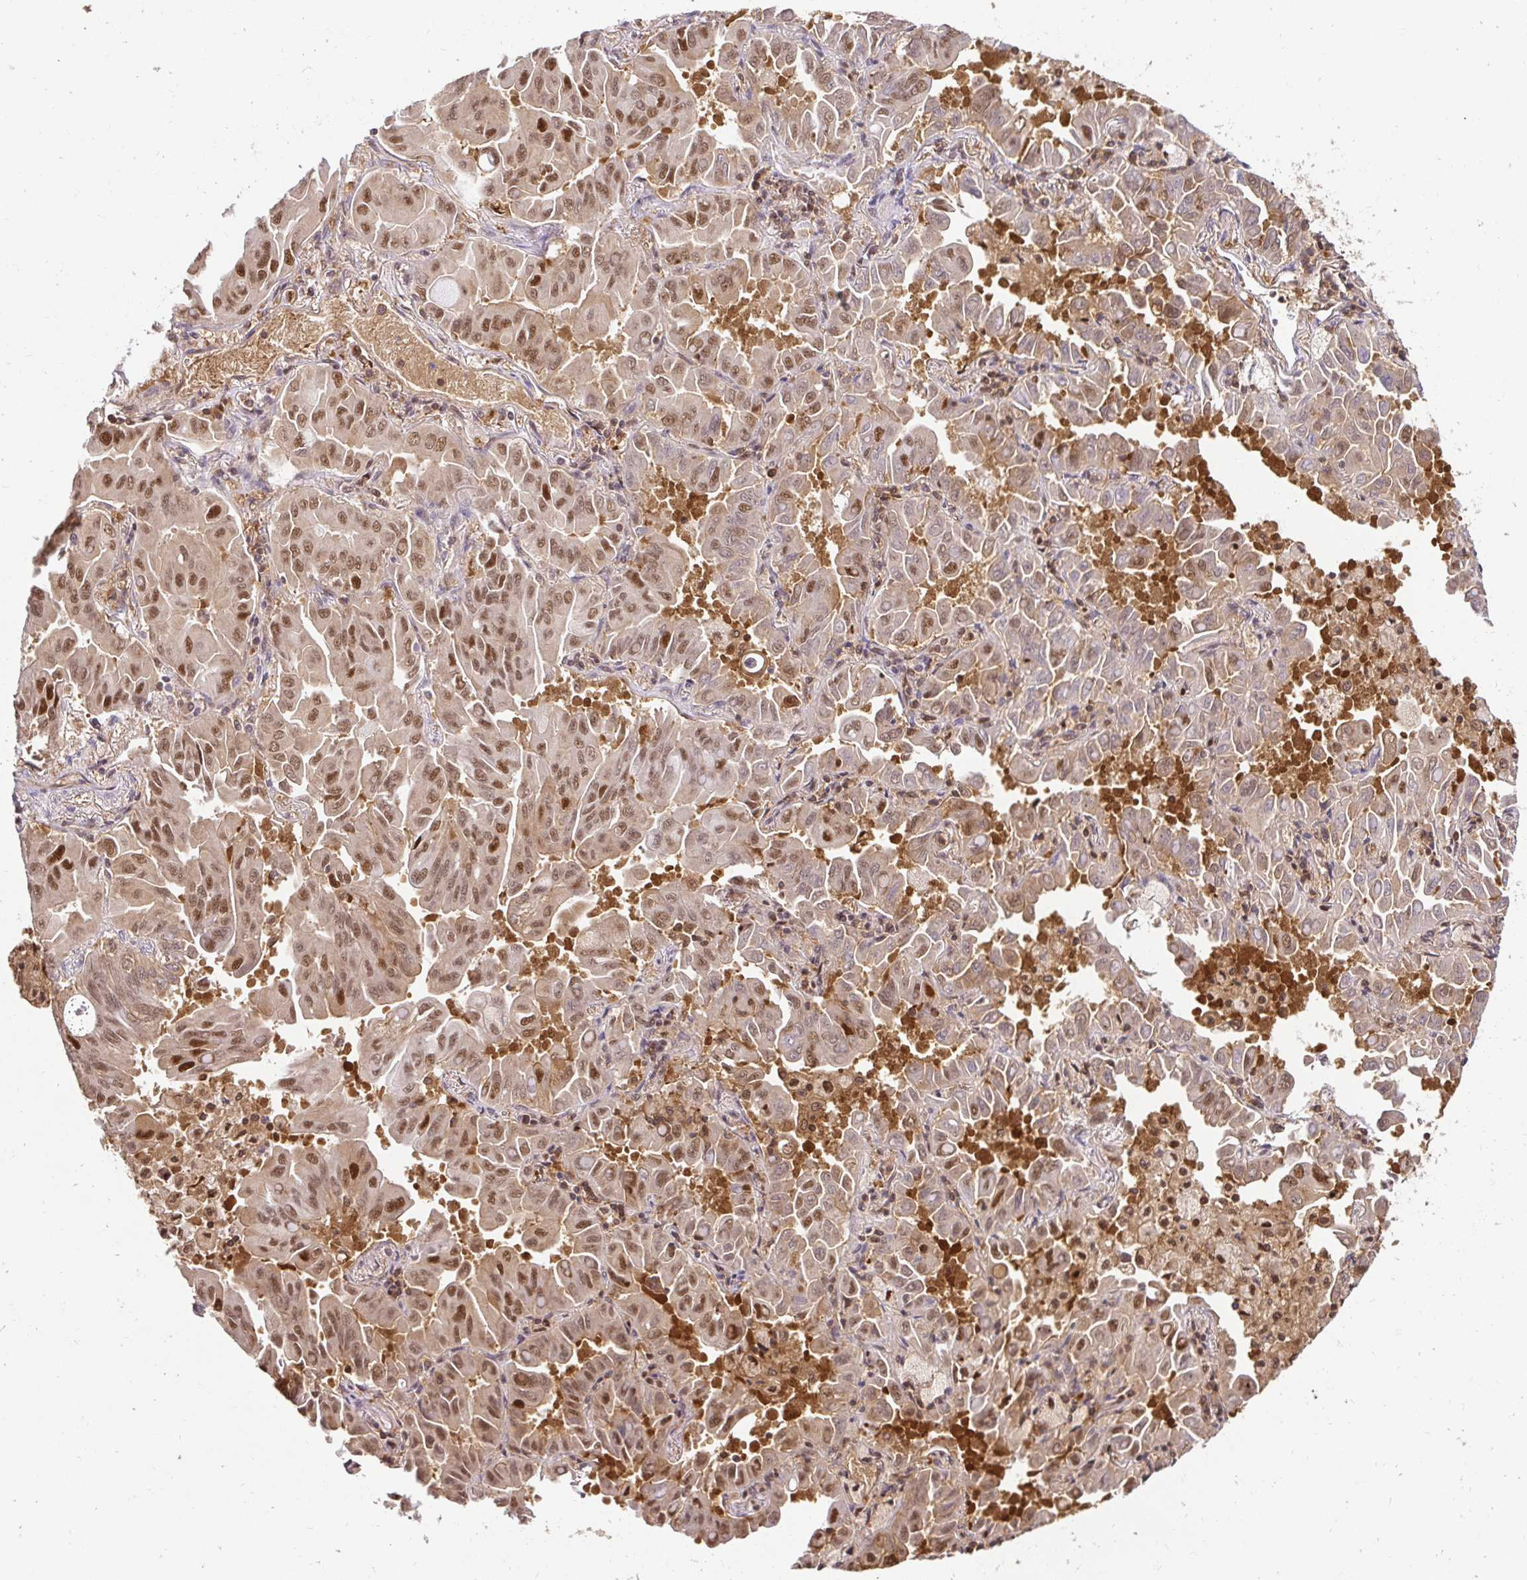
{"staining": {"intensity": "moderate", "quantity": ">75%", "location": "cytoplasmic/membranous,nuclear"}, "tissue": "lung cancer", "cell_type": "Tumor cells", "image_type": "cancer", "snomed": [{"axis": "morphology", "description": "Adenocarcinoma, NOS"}, {"axis": "topography", "description": "Lung"}], "caption": "A high-resolution photomicrograph shows IHC staining of lung cancer, which exhibits moderate cytoplasmic/membranous and nuclear positivity in about >75% of tumor cells. (DAB (3,3'-diaminobenzidine) IHC with brightfield microscopy, high magnification).", "gene": "PSMA4", "patient": {"sex": "male", "age": 64}}